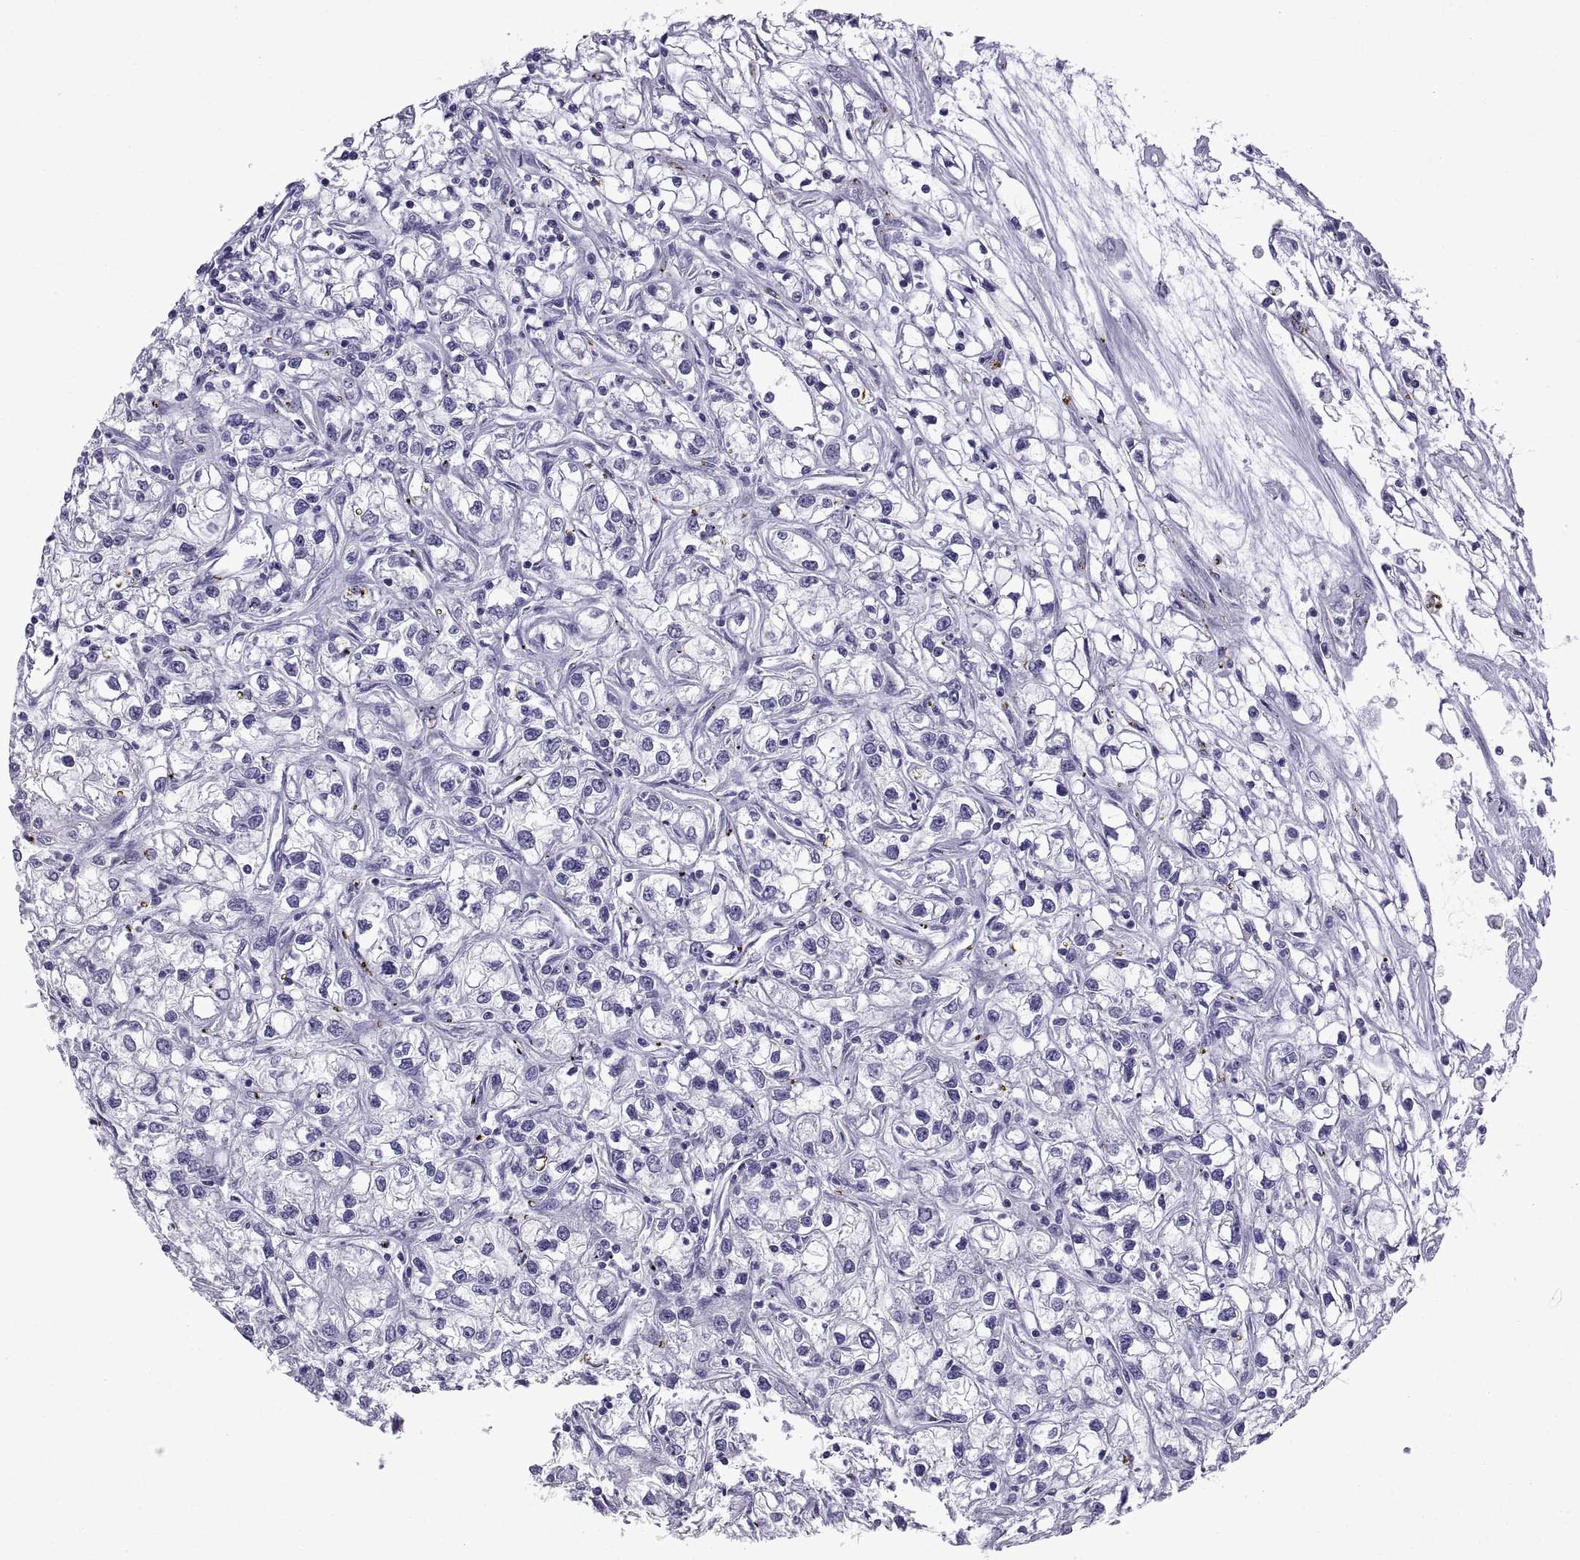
{"staining": {"intensity": "negative", "quantity": "none", "location": "none"}, "tissue": "renal cancer", "cell_type": "Tumor cells", "image_type": "cancer", "snomed": [{"axis": "morphology", "description": "Adenocarcinoma, NOS"}, {"axis": "topography", "description": "Kidney"}], "caption": "Tumor cells are negative for protein expression in human renal adenocarcinoma. (Brightfield microscopy of DAB immunohistochemistry (IHC) at high magnification).", "gene": "SPDYE1", "patient": {"sex": "female", "age": 59}}